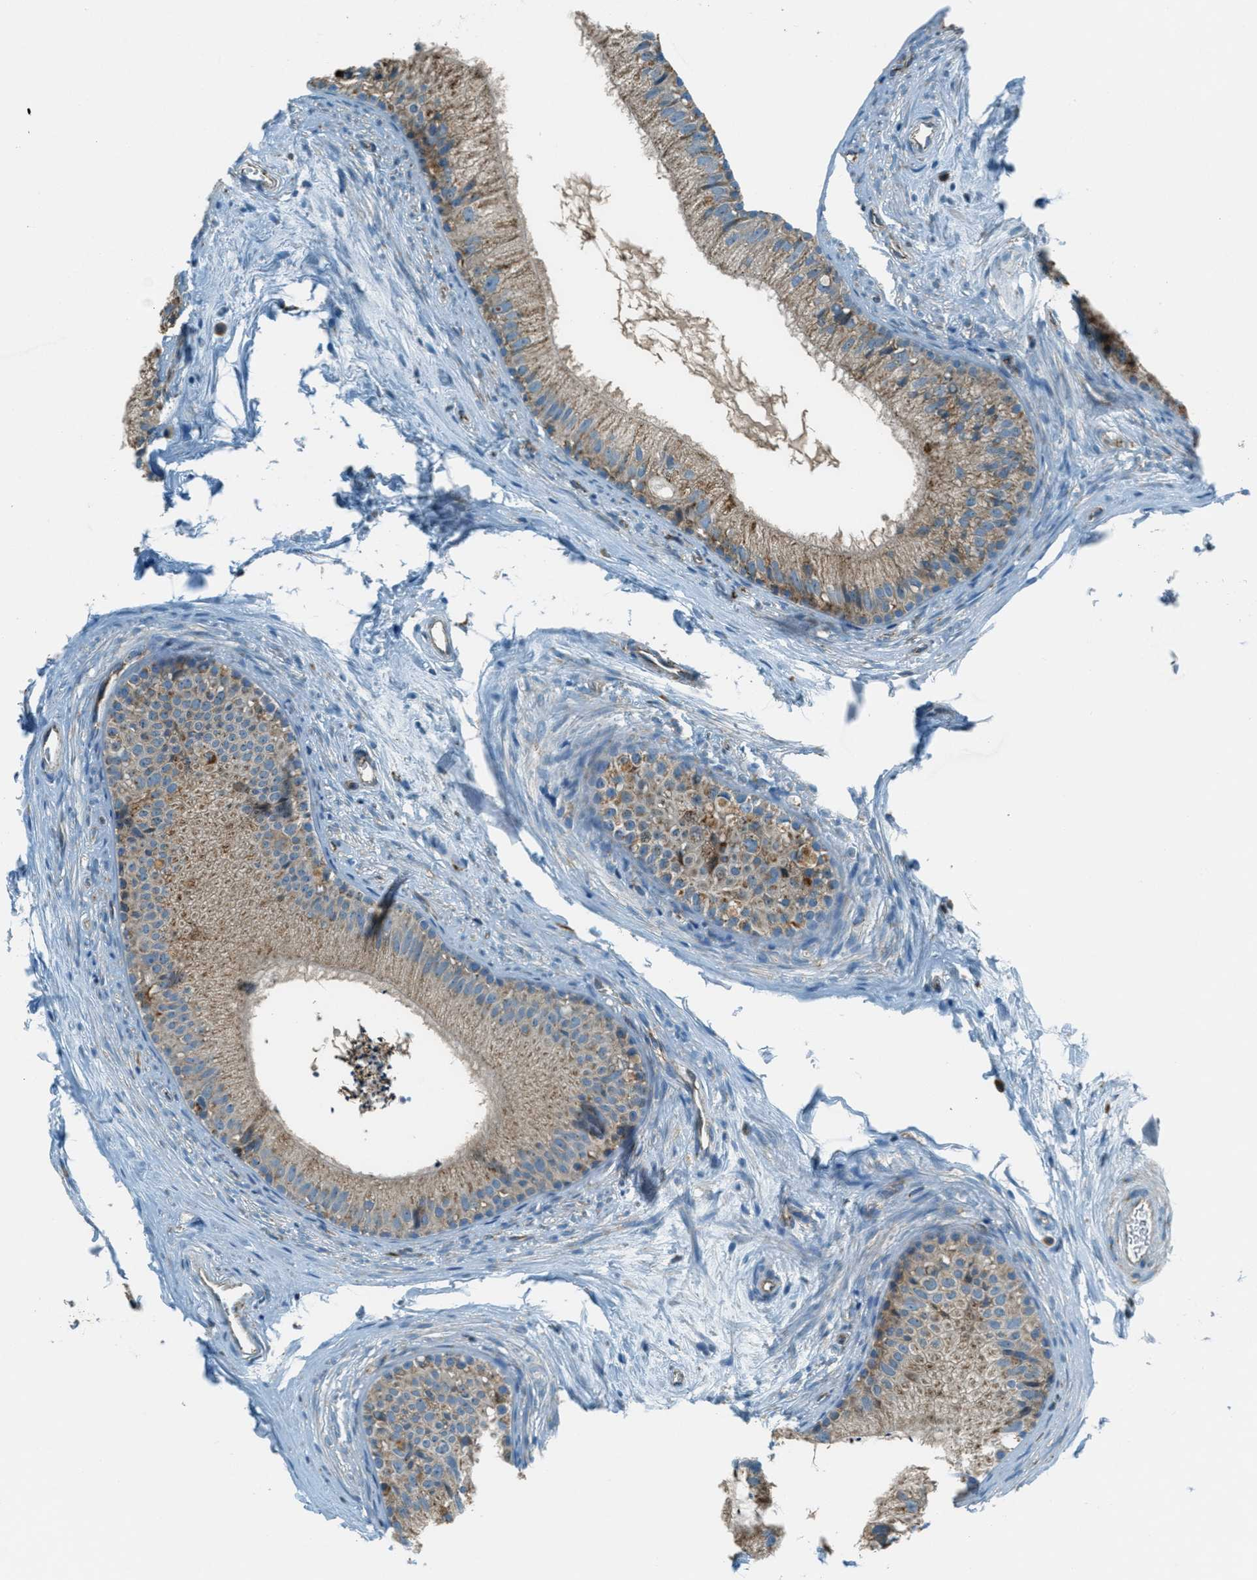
{"staining": {"intensity": "moderate", "quantity": ">75%", "location": "cytoplasmic/membranous"}, "tissue": "epididymis", "cell_type": "Glandular cells", "image_type": "normal", "snomed": [{"axis": "morphology", "description": "Normal tissue, NOS"}, {"axis": "topography", "description": "Epididymis"}], "caption": "Immunohistochemistry photomicrograph of unremarkable epididymis: human epididymis stained using immunohistochemistry (IHC) shows medium levels of moderate protein expression localized specifically in the cytoplasmic/membranous of glandular cells, appearing as a cytoplasmic/membranous brown color.", "gene": "CHST15", "patient": {"sex": "male", "age": 56}}